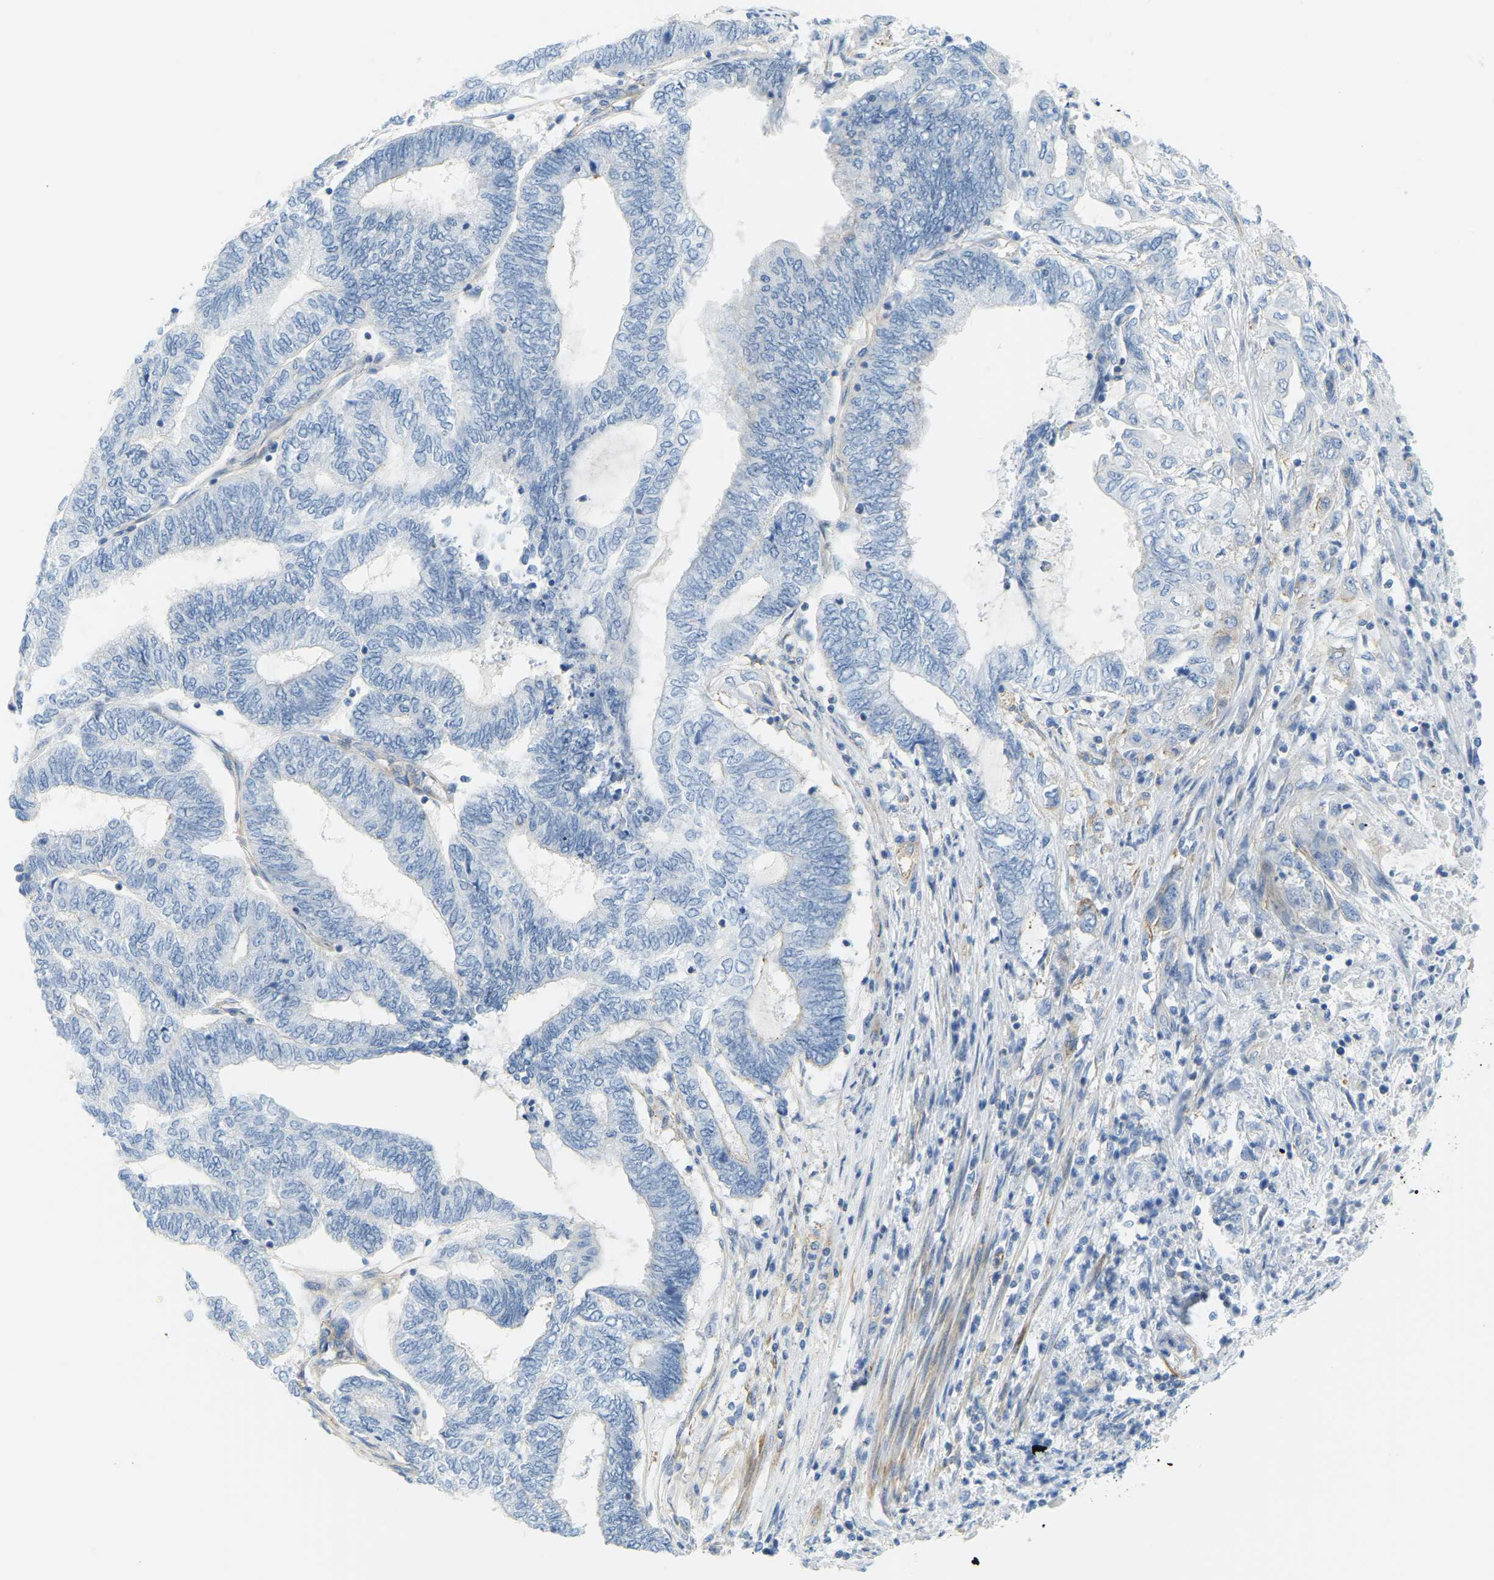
{"staining": {"intensity": "negative", "quantity": "none", "location": "none"}, "tissue": "endometrial cancer", "cell_type": "Tumor cells", "image_type": "cancer", "snomed": [{"axis": "morphology", "description": "Adenocarcinoma, NOS"}, {"axis": "topography", "description": "Uterus"}, {"axis": "topography", "description": "Endometrium"}], "caption": "IHC image of neoplastic tissue: human endometrial cancer stained with DAB displays no significant protein positivity in tumor cells. (DAB (3,3'-diaminobenzidine) immunohistochemistry with hematoxylin counter stain).", "gene": "MYL3", "patient": {"sex": "female", "age": 70}}